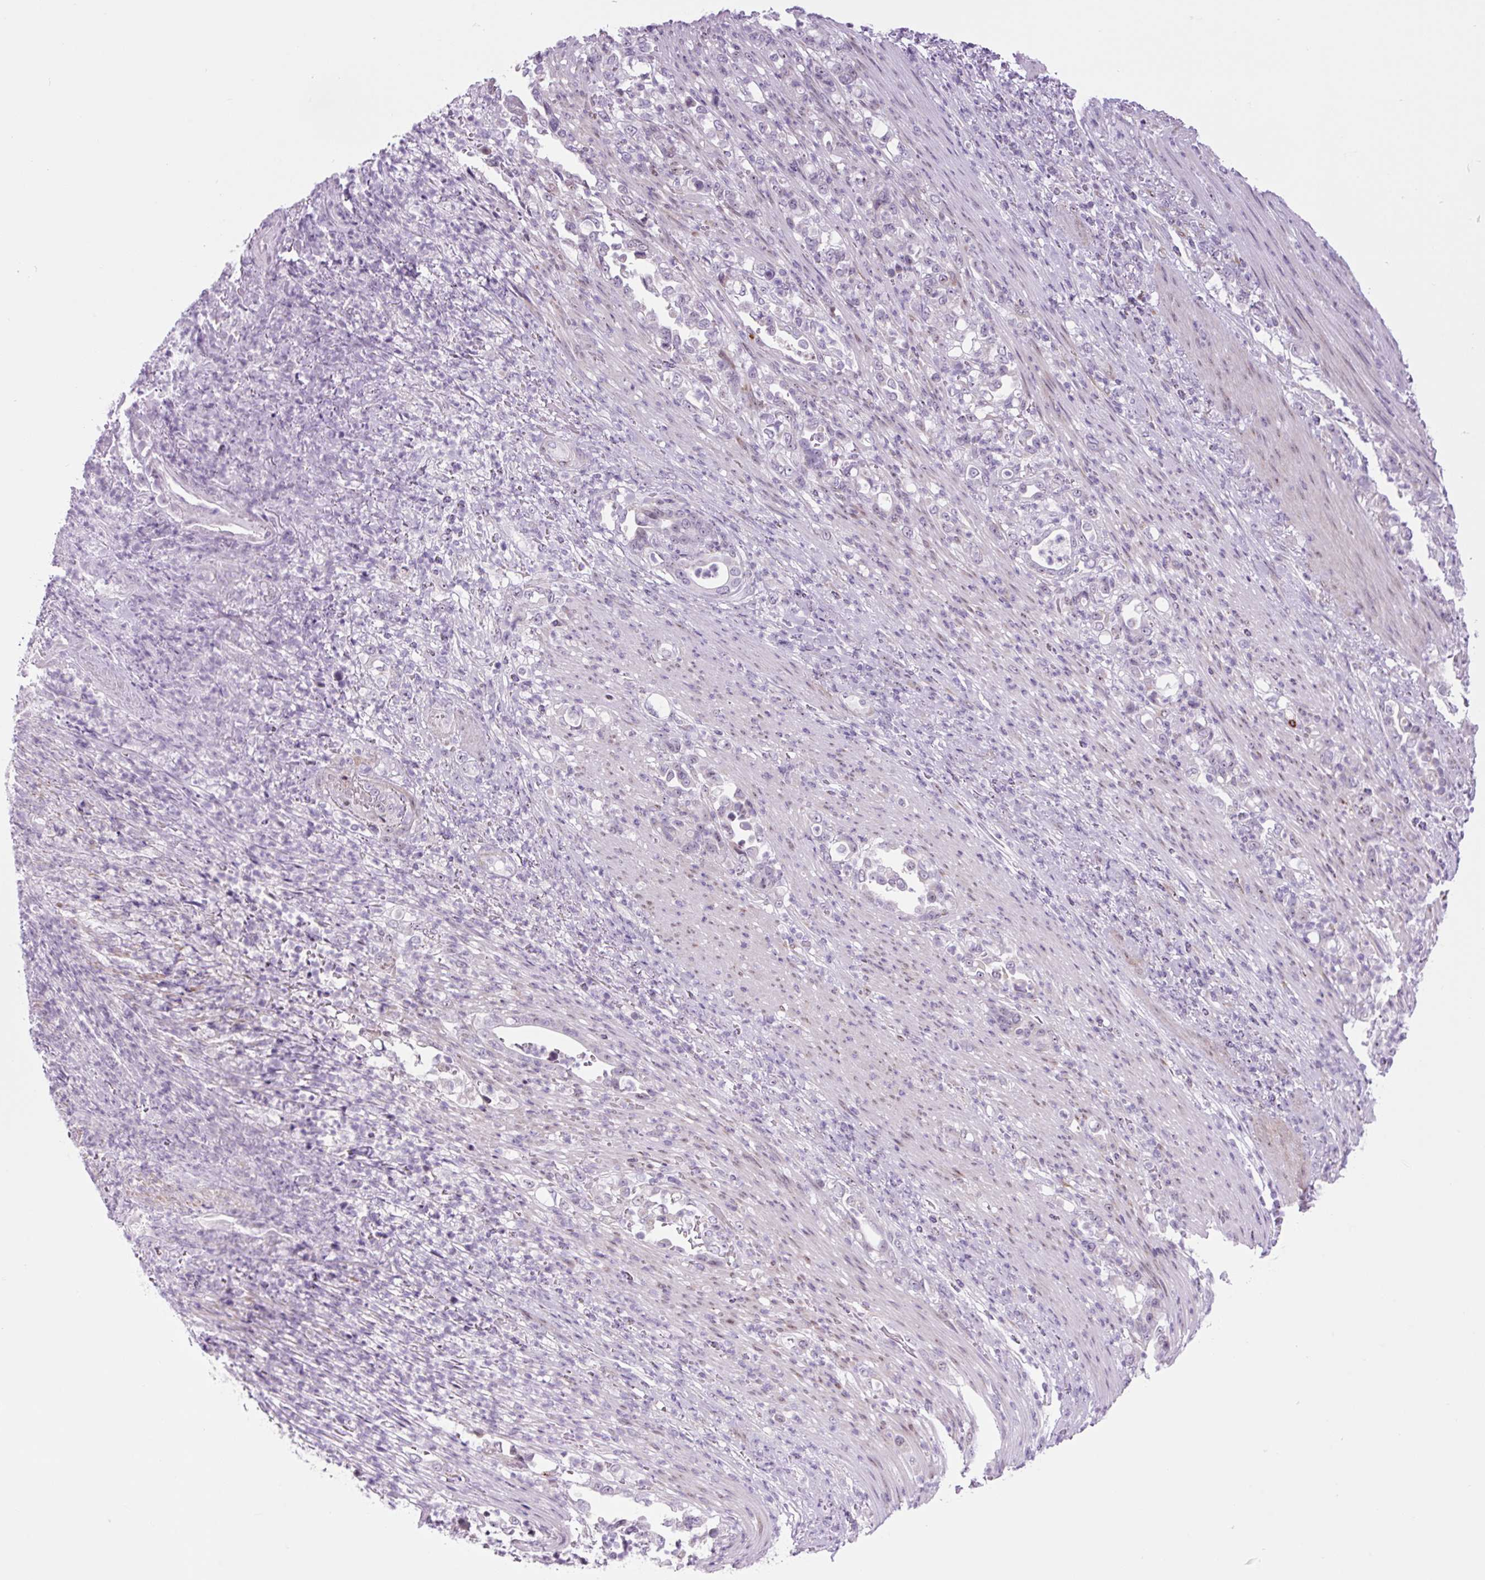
{"staining": {"intensity": "negative", "quantity": "none", "location": "none"}, "tissue": "stomach cancer", "cell_type": "Tumor cells", "image_type": "cancer", "snomed": [{"axis": "morphology", "description": "Normal tissue, NOS"}, {"axis": "morphology", "description": "Adenocarcinoma, NOS"}, {"axis": "topography", "description": "Stomach"}], "caption": "Protein analysis of stomach cancer (adenocarcinoma) shows no significant expression in tumor cells. (DAB (3,3'-diaminobenzidine) IHC with hematoxylin counter stain).", "gene": "RRS1", "patient": {"sex": "female", "age": 79}}